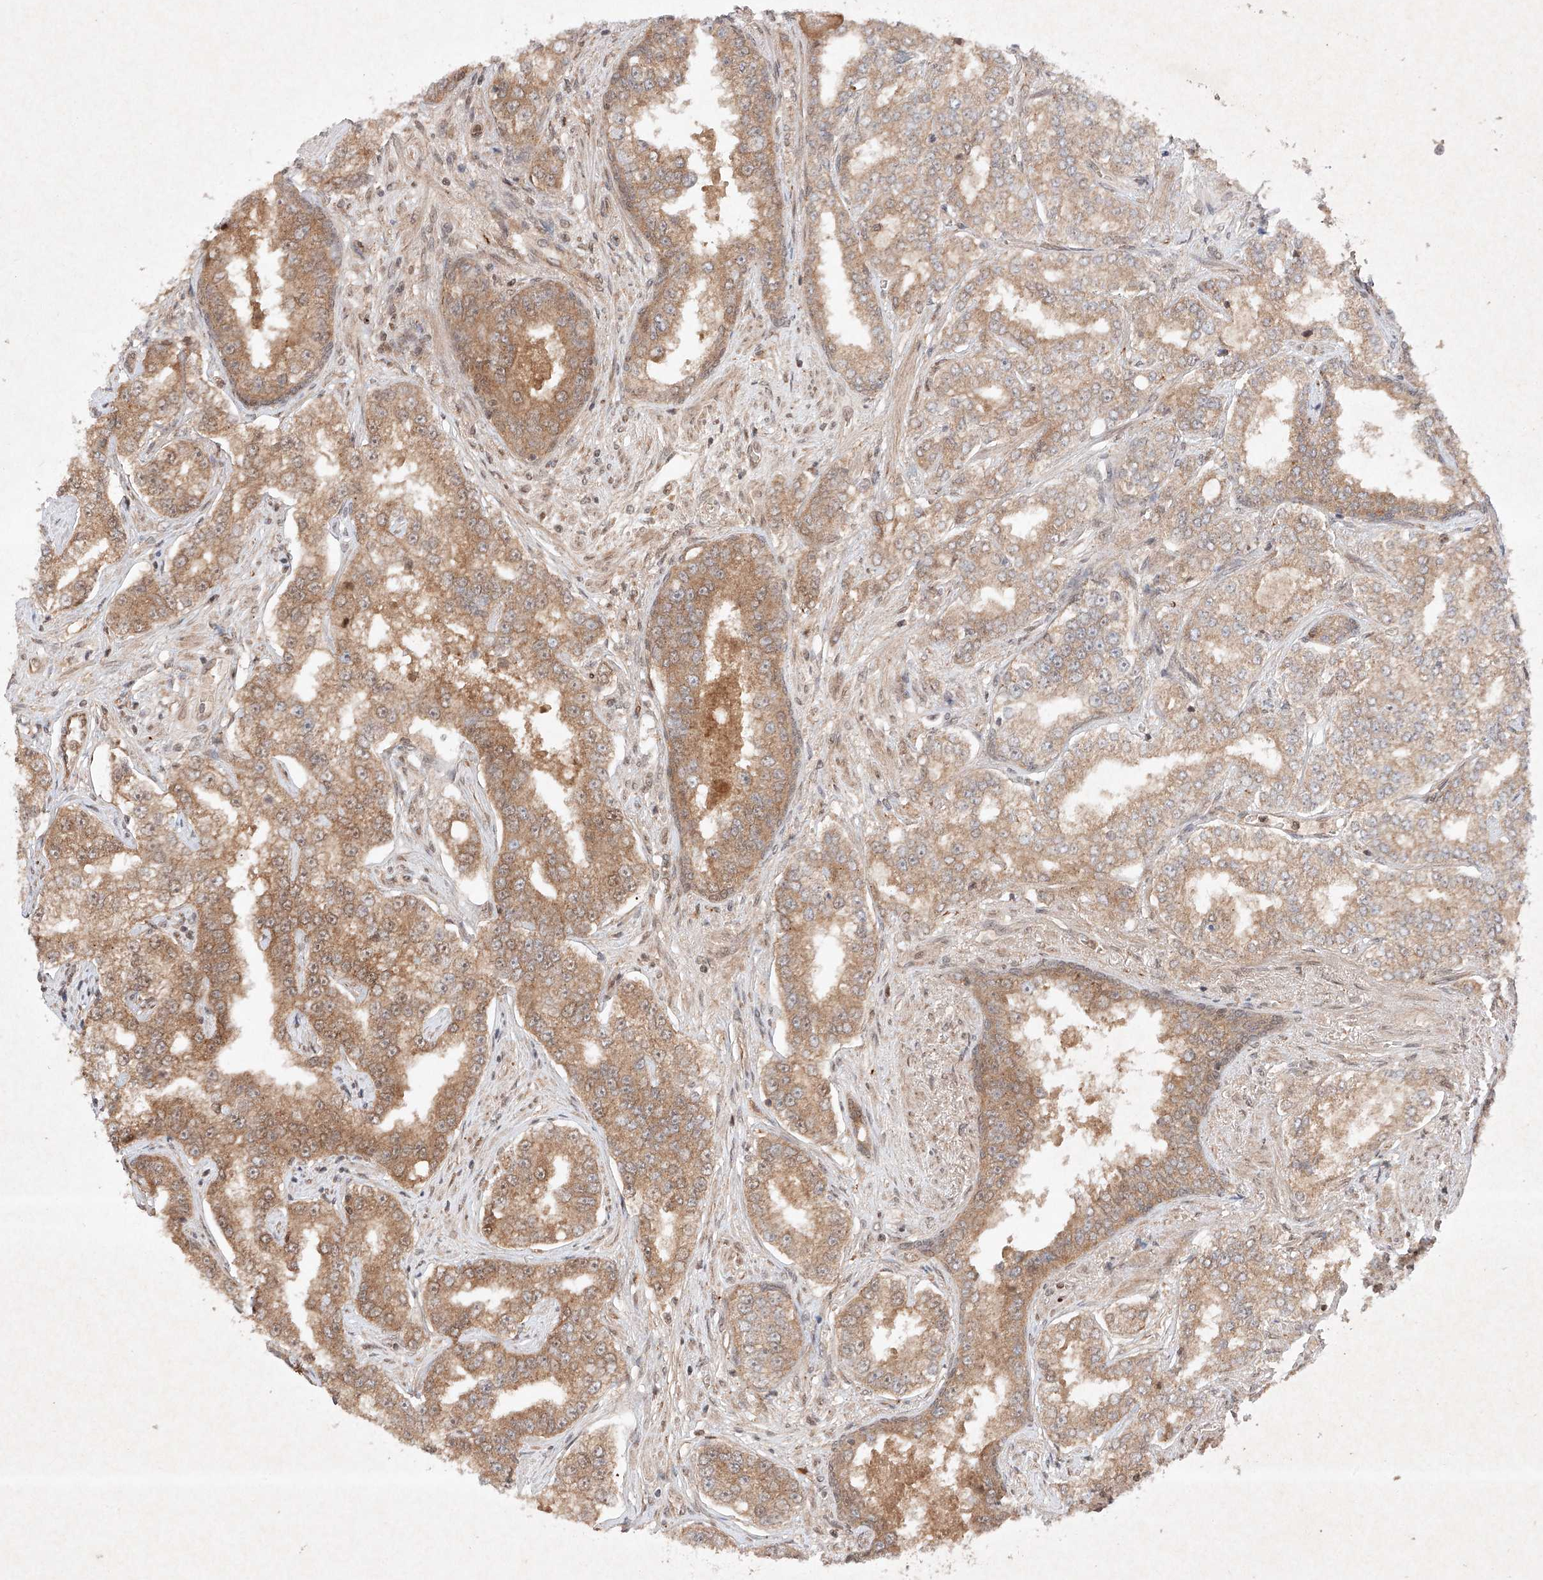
{"staining": {"intensity": "moderate", "quantity": ">75%", "location": "cytoplasmic/membranous"}, "tissue": "prostate cancer", "cell_type": "Tumor cells", "image_type": "cancer", "snomed": [{"axis": "morphology", "description": "Normal tissue, NOS"}, {"axis": "morphology", "description": "Adenocarcinoma, High grade"}, {"axis": "topography", "description": "Prostate"}], "caption": "This histopathology image reveals immunohistochemistry staining of prostate adenocarcinoma (high-grade), with medium moderate cytoplasmic/membranous expression in approximately >75% of tumor cells.", "gene": "RNF31", "patient": {"sex": "male", "age": 83}}